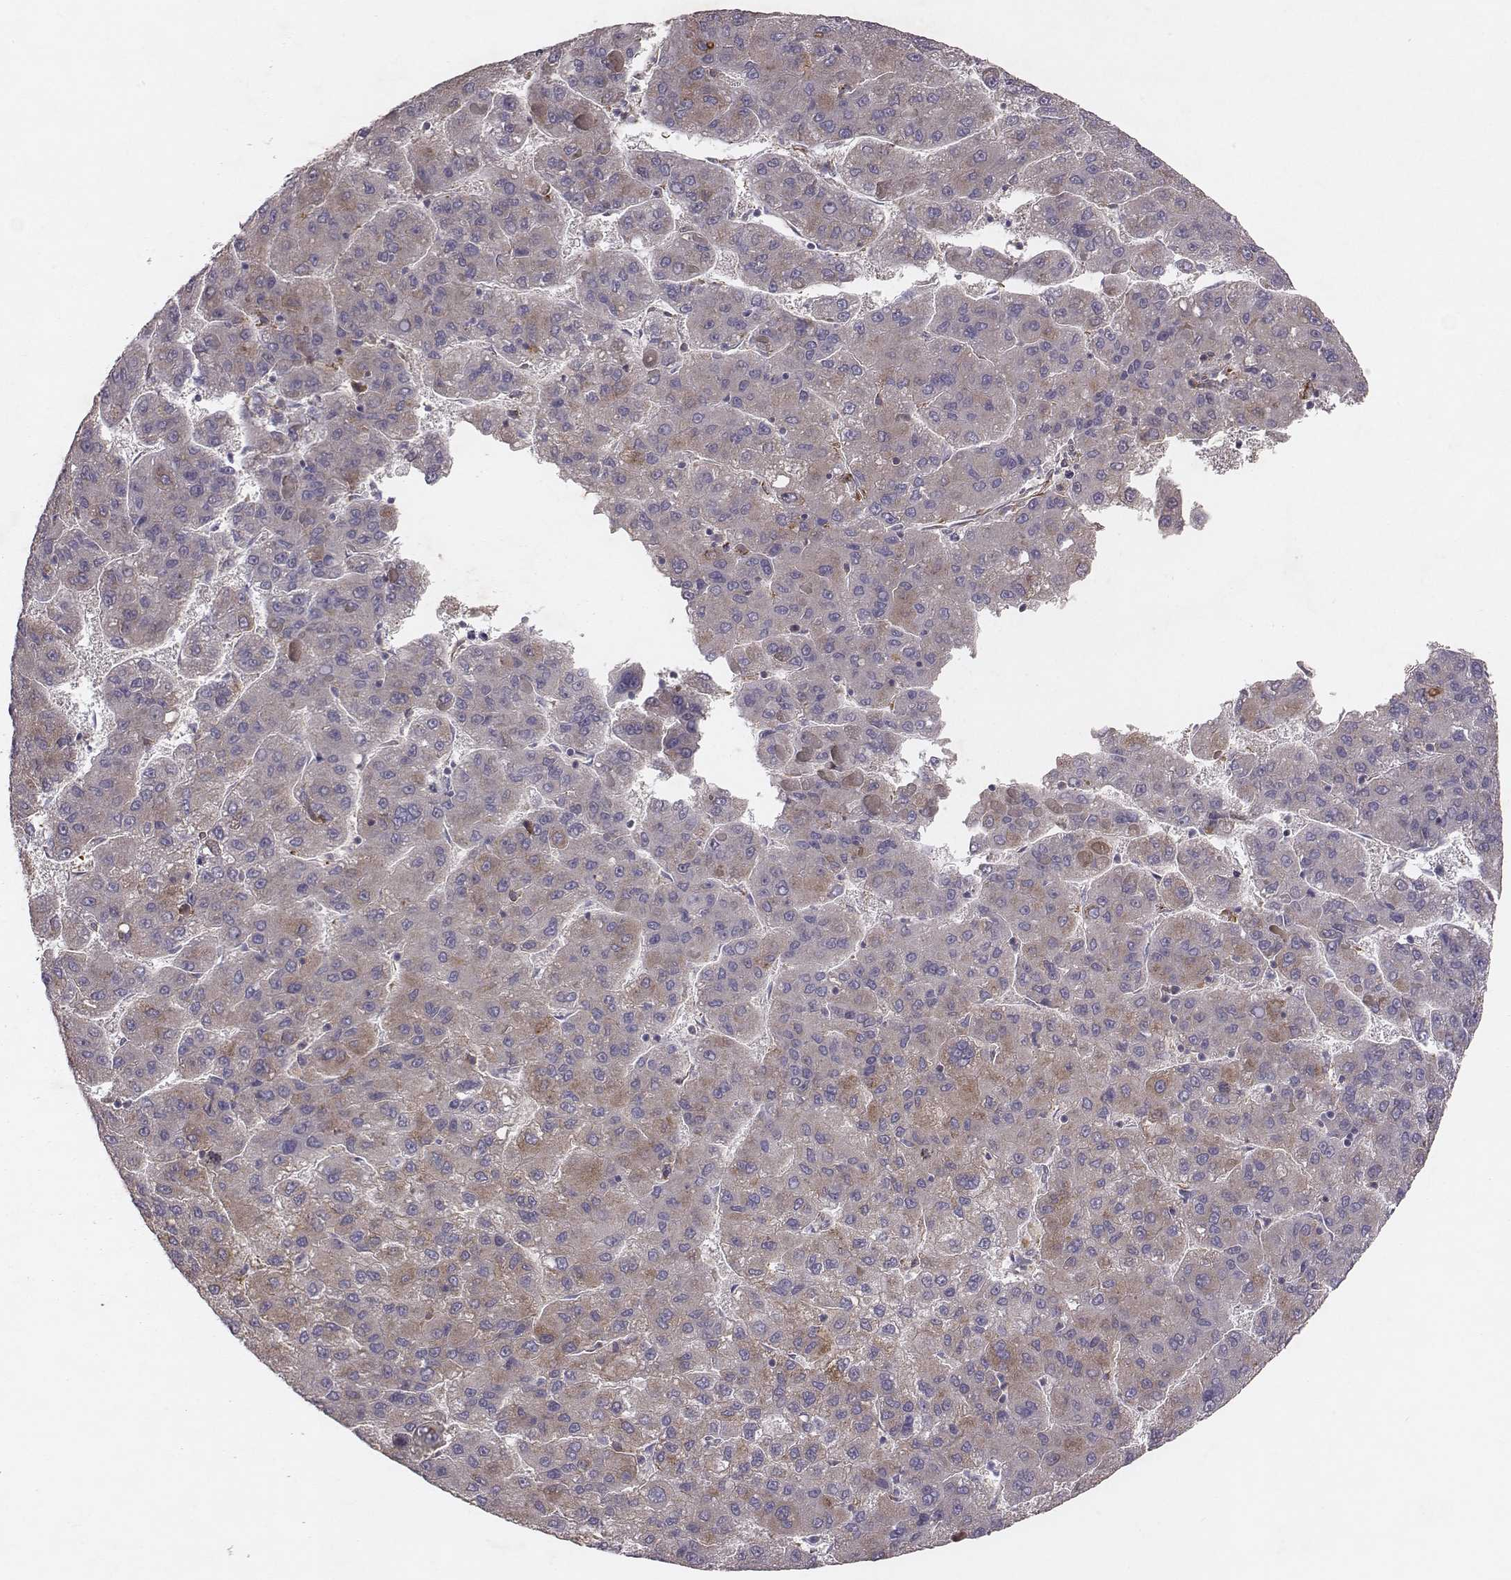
{"staining": {"intensity": "weak", "quantity": "<25%", "location": "cytoplasmic/membranous"}, "tissue": "liver cancer", "cell_type": "Tumor cells", "image_type": "cancer", "snomed": [{"axis": "morphology", "description": "Carcinoma, Hepatocellular, NOS"}, {"axis": "topography", "description": "Liver"}], "caption": "This is an immunohistochemistry histopathology image of liver cancer (hepatocellular carcinoma). There is no positivity in tumor cells.", "gene": "TXLNA", "patient": {"sex": "female", "age": 82}}